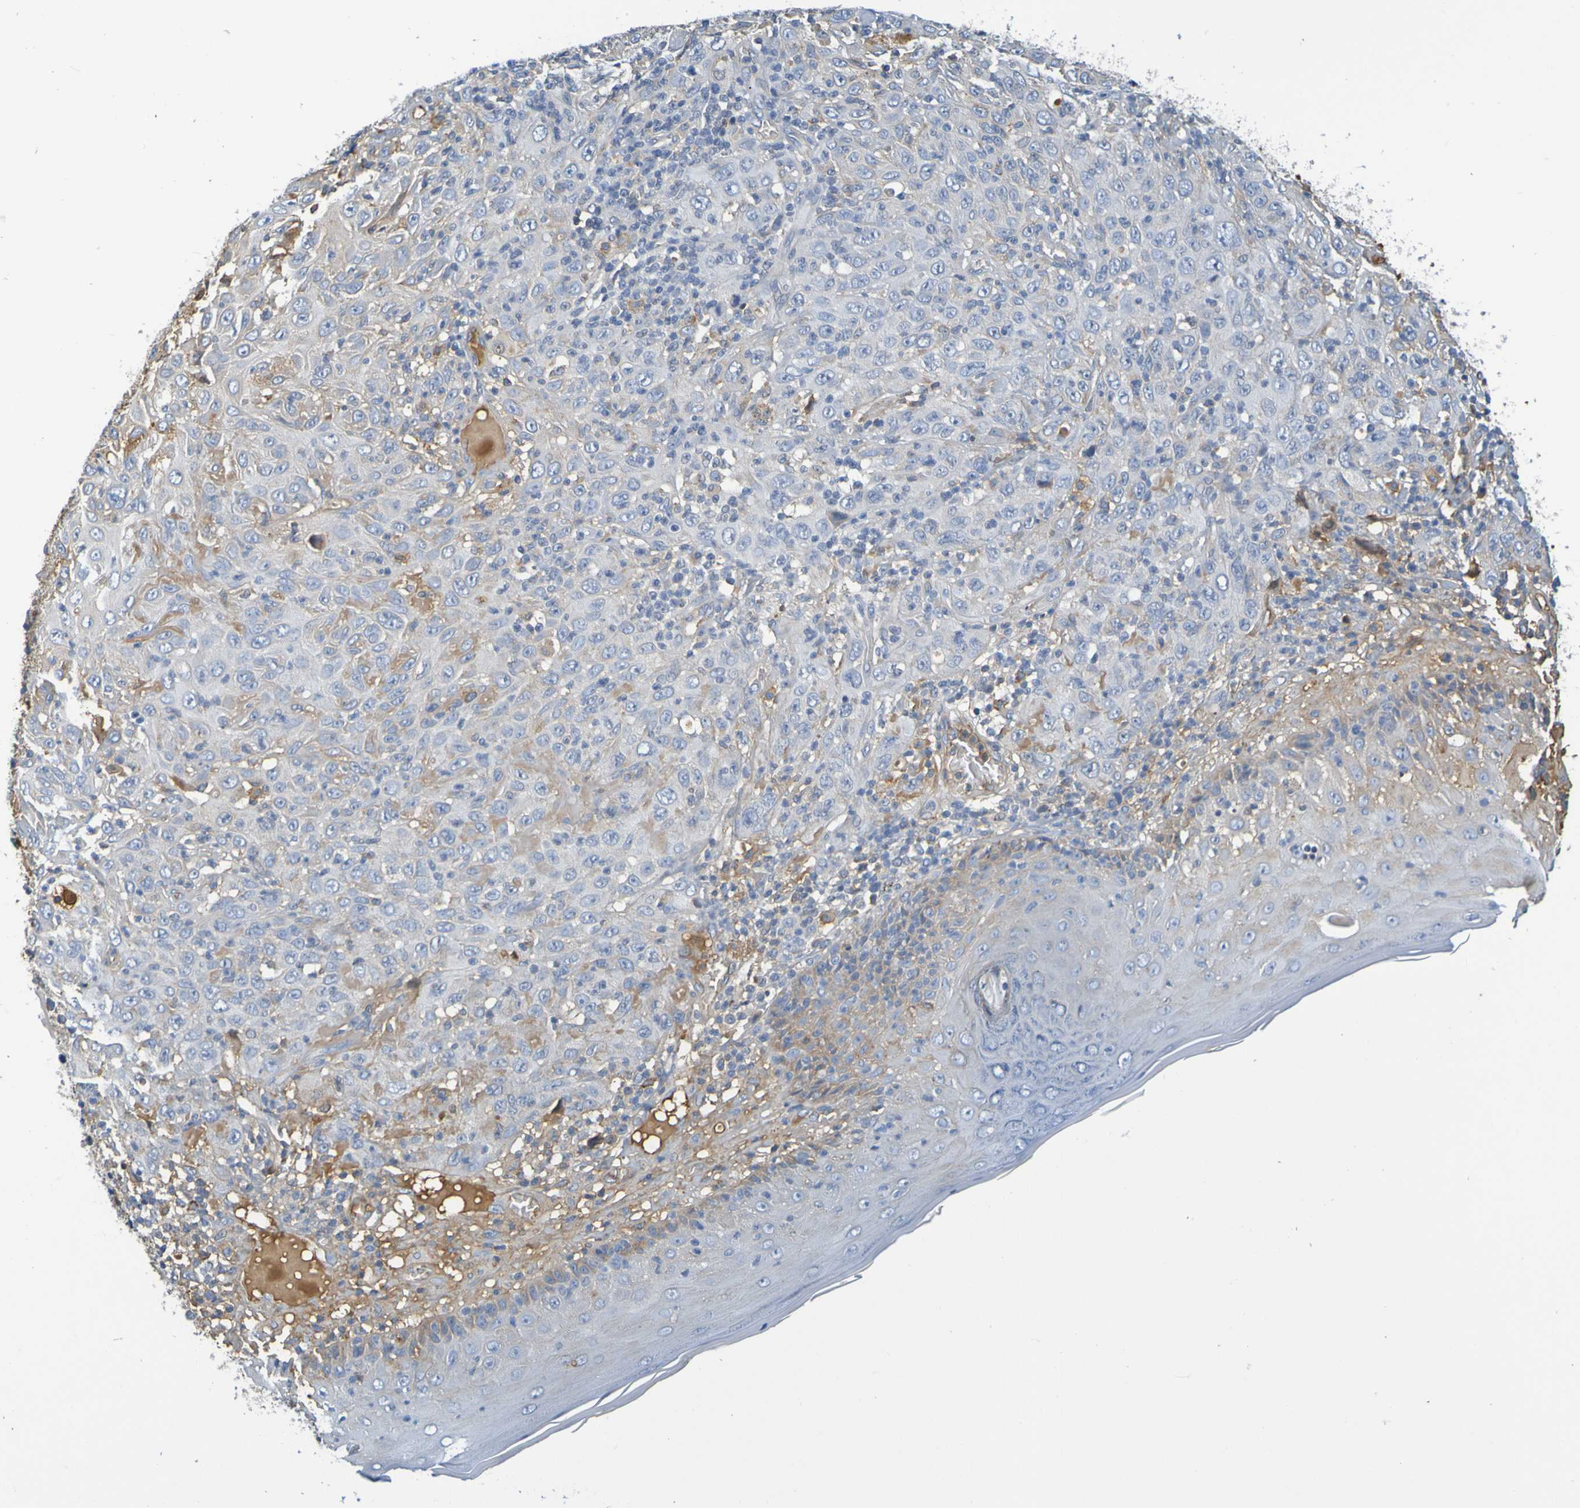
{"staining": {"intensity": "weak", "quantity": "25%-75%", "location": "cytoplasmic/membranous"}, "tissue": "skin cancer", "cell_type": "Tumor cells", "image_type": "cancer", "snomed": [{"axis": "morphology", "description": "Squamous cell carcinoma, NOS"}, {"axis": "topography", "description": "Skin"}], "caption": "A brown stain labels weak cytoplasmic/membranous expression of a protein in human skin cancer (squamous cell carcinoma) tumor cells. (brown staining indicates protein expression, while blue staining denotes nuclei).", "gene": "C1QA", "patient": {"sex": "female", "age": 88}}